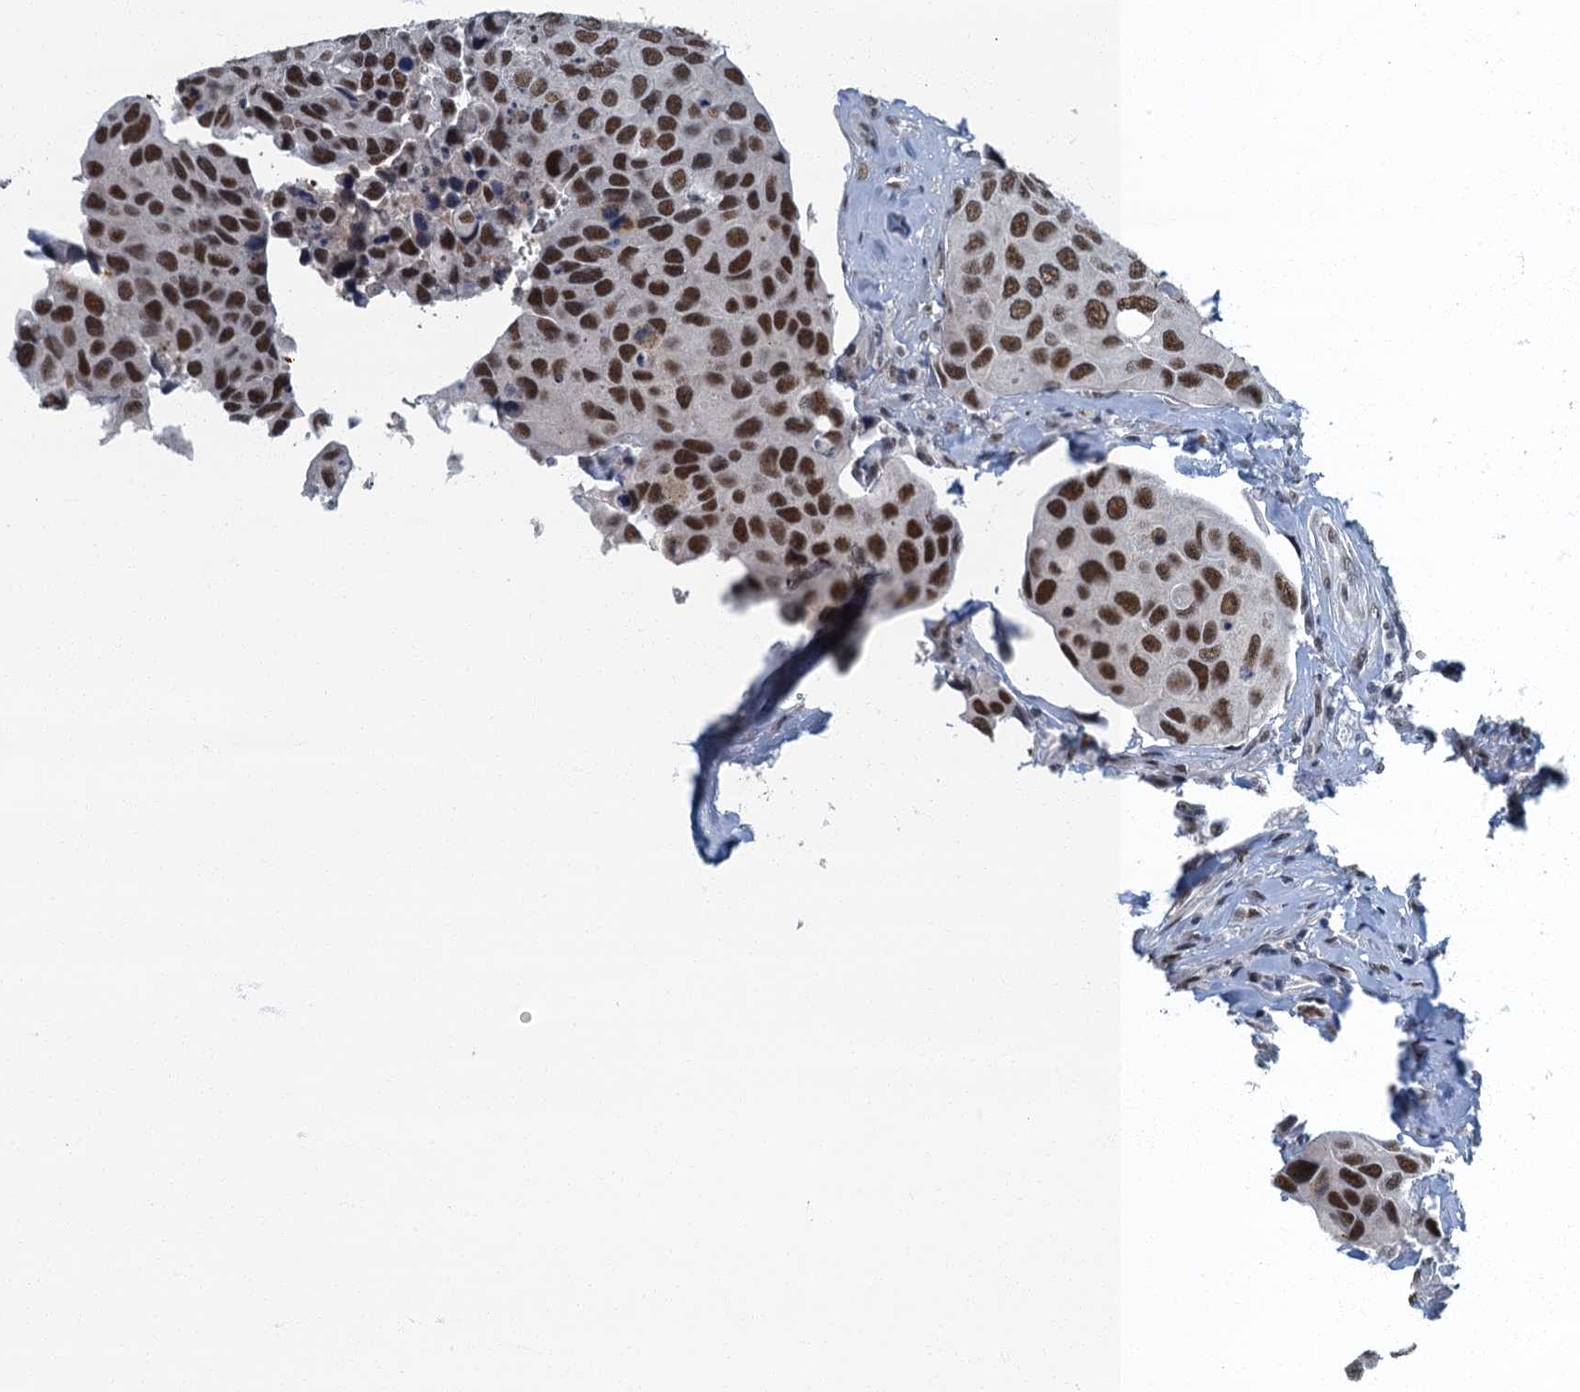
{"staining": {"intensity": "strong", "quantity": ">75%", "location": "nuclear"}, "tissue": "urothelial cancer", "cell_type": "Tumor cells", "image_type": "cancer", "snomed": [{"axis": "morphology", "description": "Urothelial carcinoma, High grade"}, {"axis": "topography", "description": "Urinary bladder"}], "caption": "This micrograph displays IHC staining of urothelial cancer, with high strong nuclear expression in about >75% of tumor cells.", "gene": "GADL1", "patient": {"sex": "male", "age": 74}}